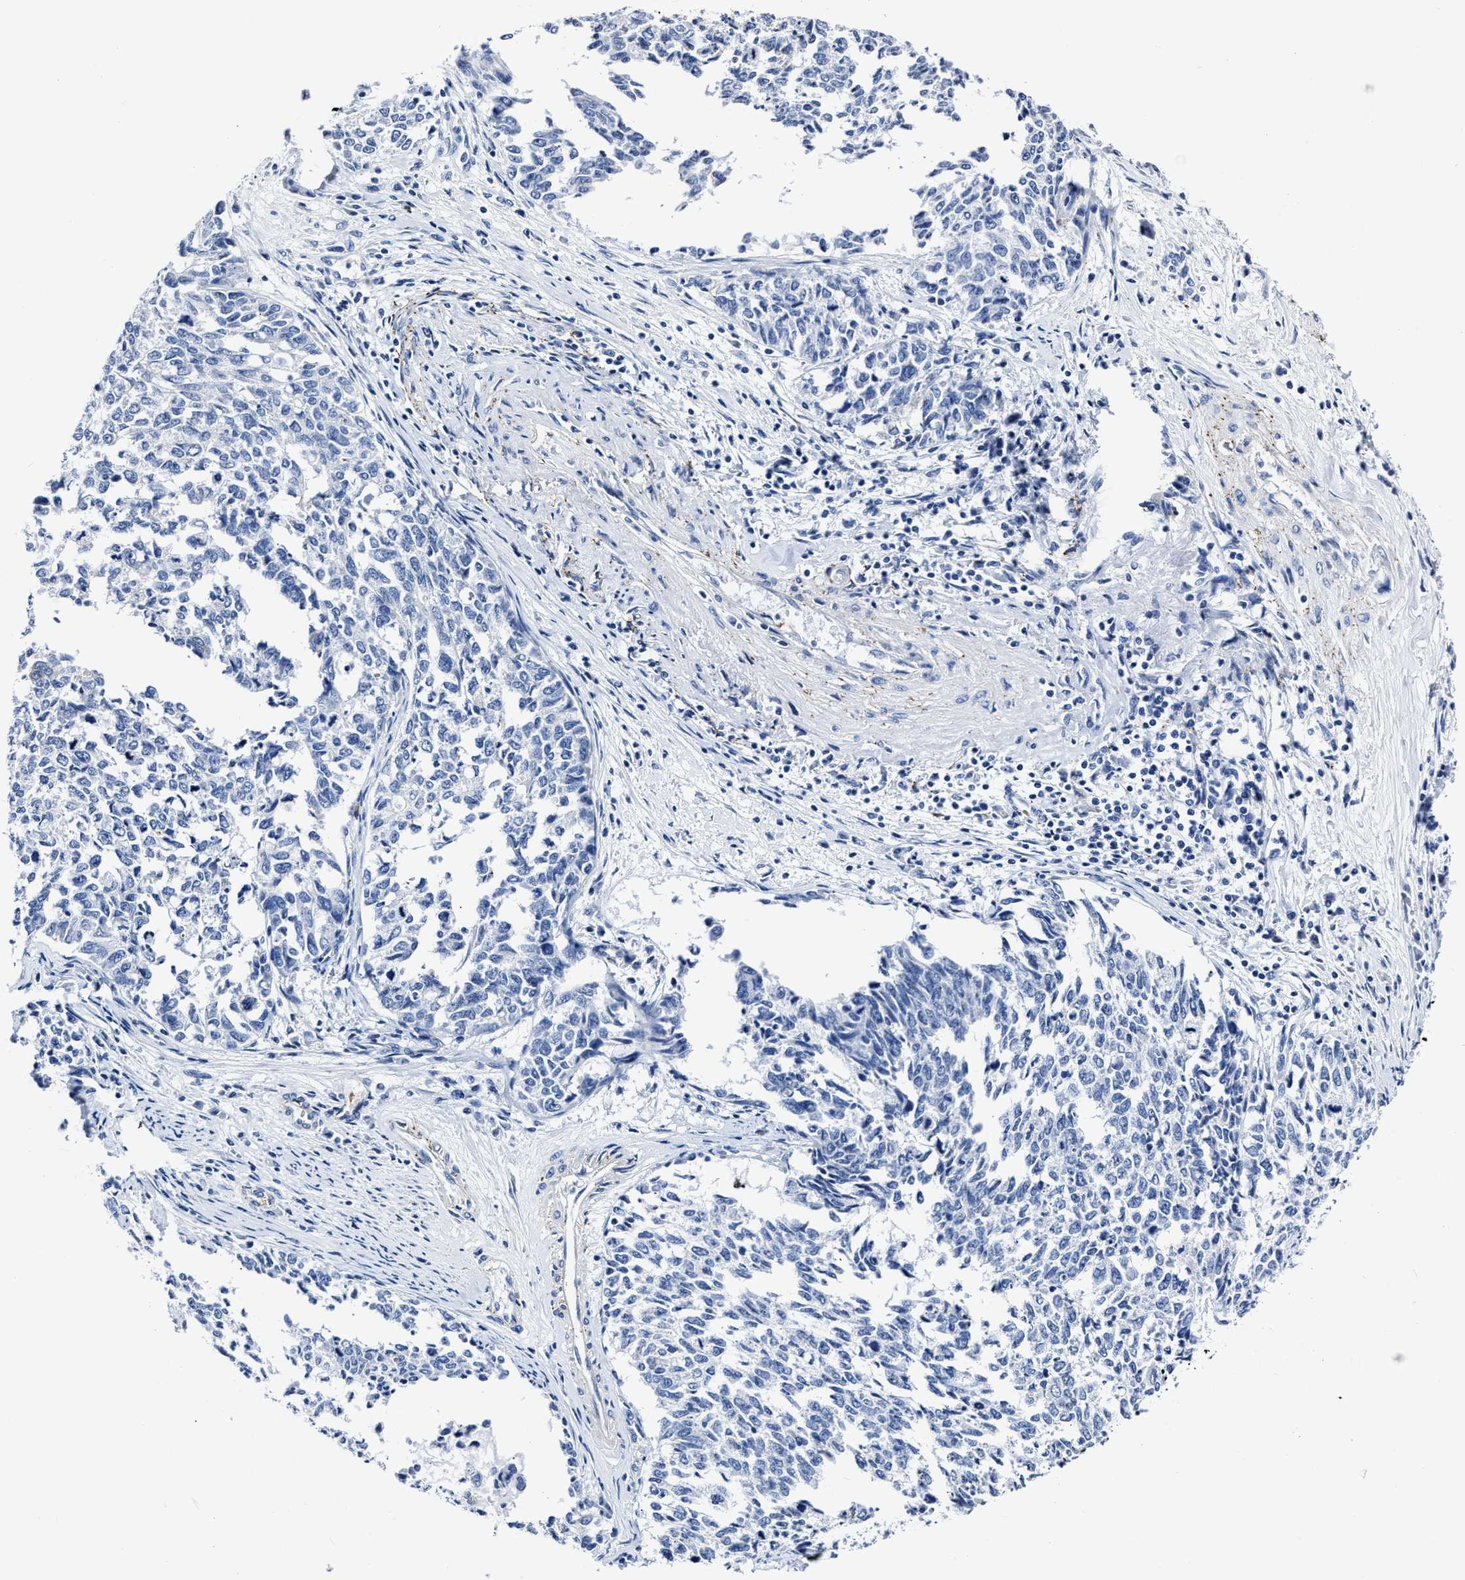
{"staining": {"intensity": "negative", "quantity": "none", "location": "none"}, "tissue": "cervical cancer", "cell_type": "Tumor cells", "image_type": "cancer", "snomed": [{"axis": "morphology", "description": "Squamous cell carcinoma, NOS"}, {"axis": "topography", "description": "Cervix"}], "caption": "Immunohistochemistry (IHC) of squamous cell carcinoma (cervical) shows no positivity in tumor cells.", "gene": "KCNMB3", "patient": {"sex": "female", "age": 63}}